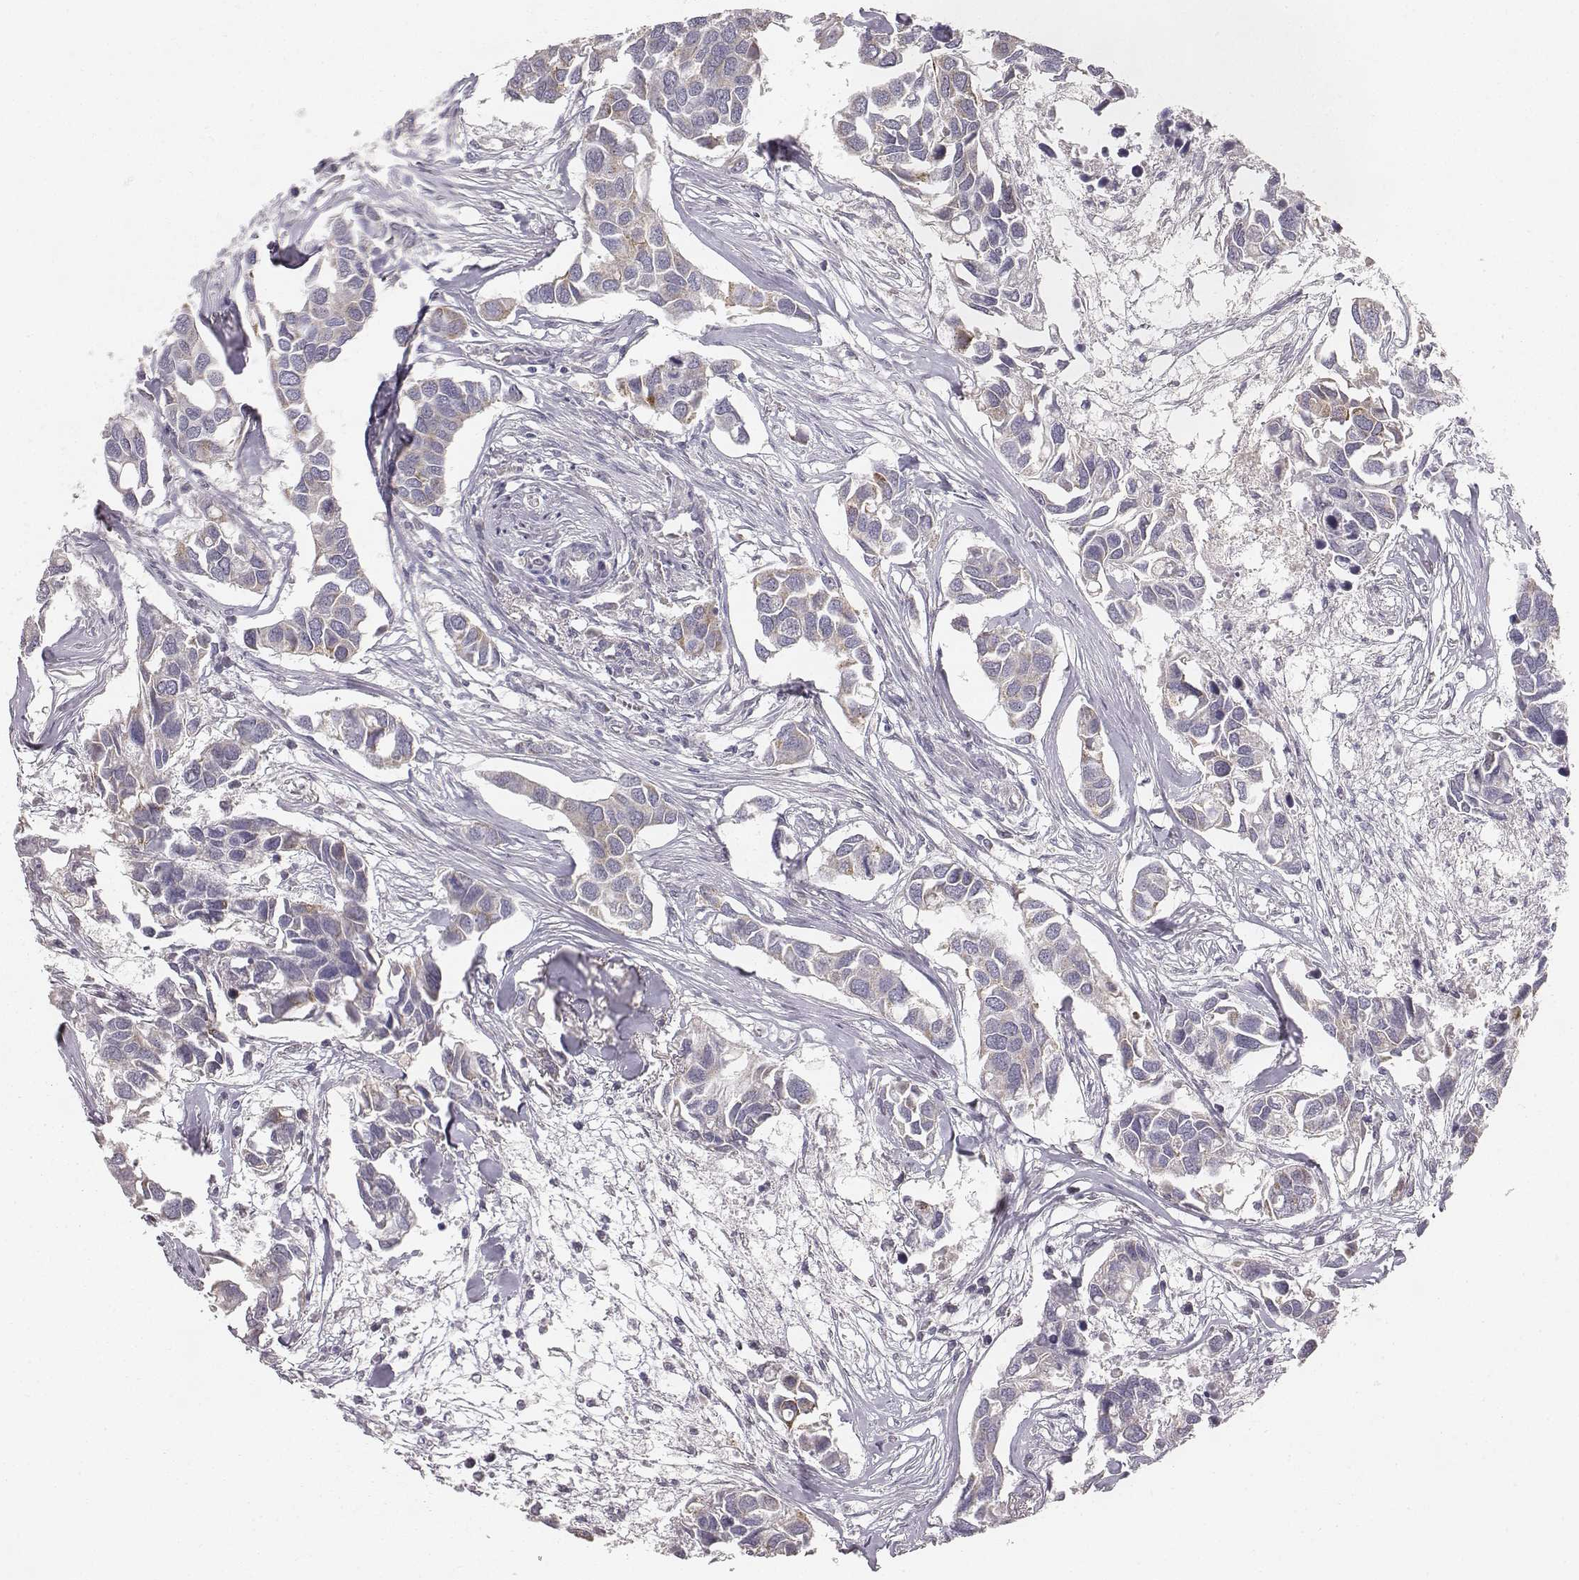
{"staining": {"intensity": "negative", "quantity": "none", "location": "none"}, "tissue": "breast cancer", "cell_type": "Tumor cells", "image_type": "cancer", "snomed": [{"axis": "morphology", "description": "Duct carcinoma"}, {"axis": "topography", "description": "Breast"}], "caption": "The immunohistochemistry (IHC) histopathology image has no significant expression in tumor cells of breast invasive ductal carcinoma tissue. (DAB immunohistochemistry (IHC), high magnification).", "gene": "ABCD3", "patient": {"sex": "female", "age": 83}}